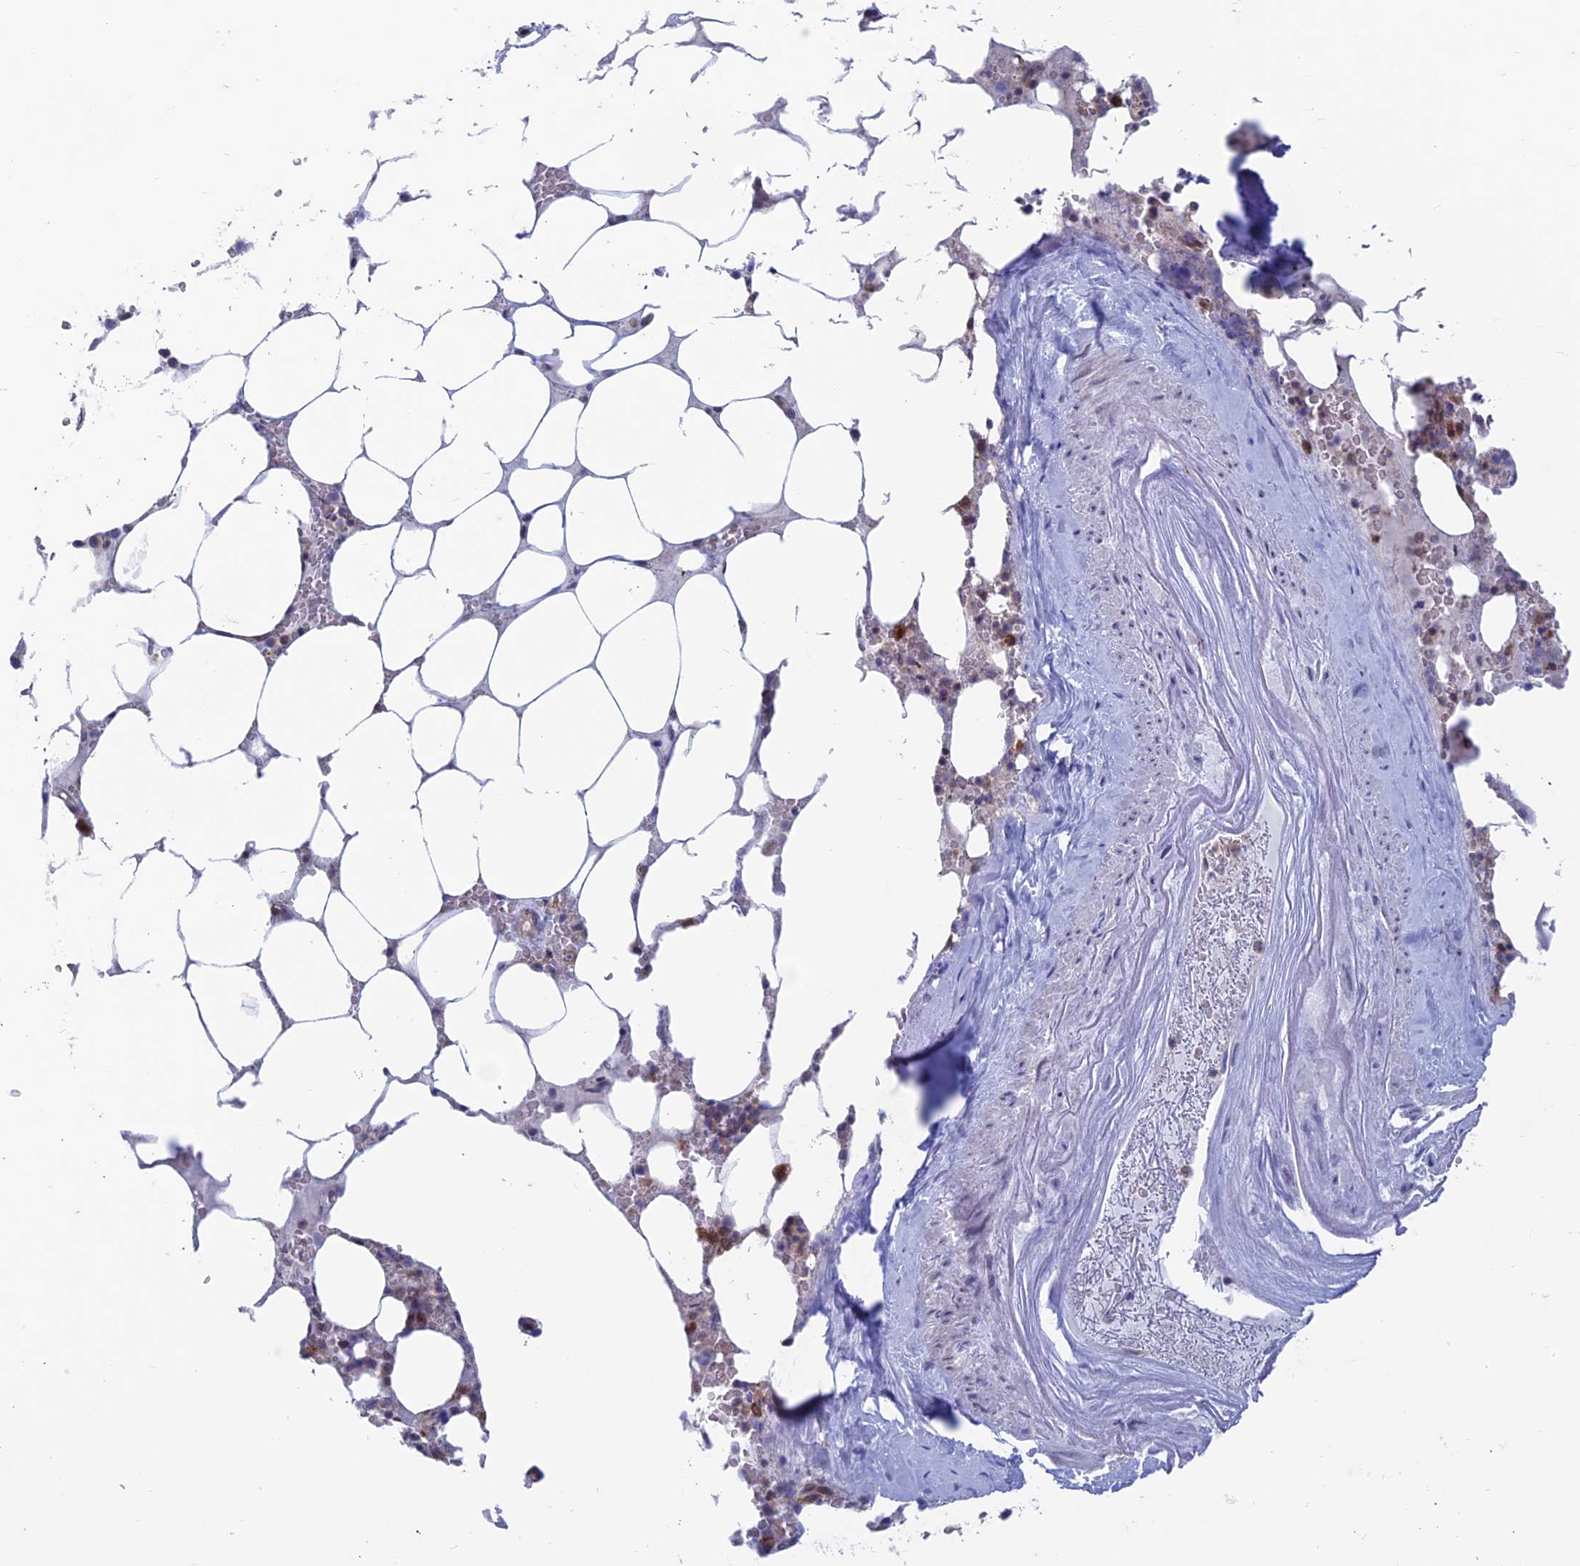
{"staining": {"intensity": "moderate", "quantity": "25%-75%", "location": "cytoplasmic/membranous,nuclear"}, "tissue": "bone marrow", "cell_type": "Hematopoietic cells", "image_type": "normal", "snomed": [{"axis": "morphology", "description": "Normal tissue, NOS"}, {"axis": "topography", "description": "Bone marrow"}], "caption": "A brown stain labels moderate cytoplasmic/membranous,nuclear expression of a protein in hematopoietic cells of unremarkable human bone marrow. Immunohistochemistry (ihc) stains the protein of interest in brown and the nuclei are stained blue.", "gene": "IGBP1", "patient": {"sex": "male", "age": 64}}